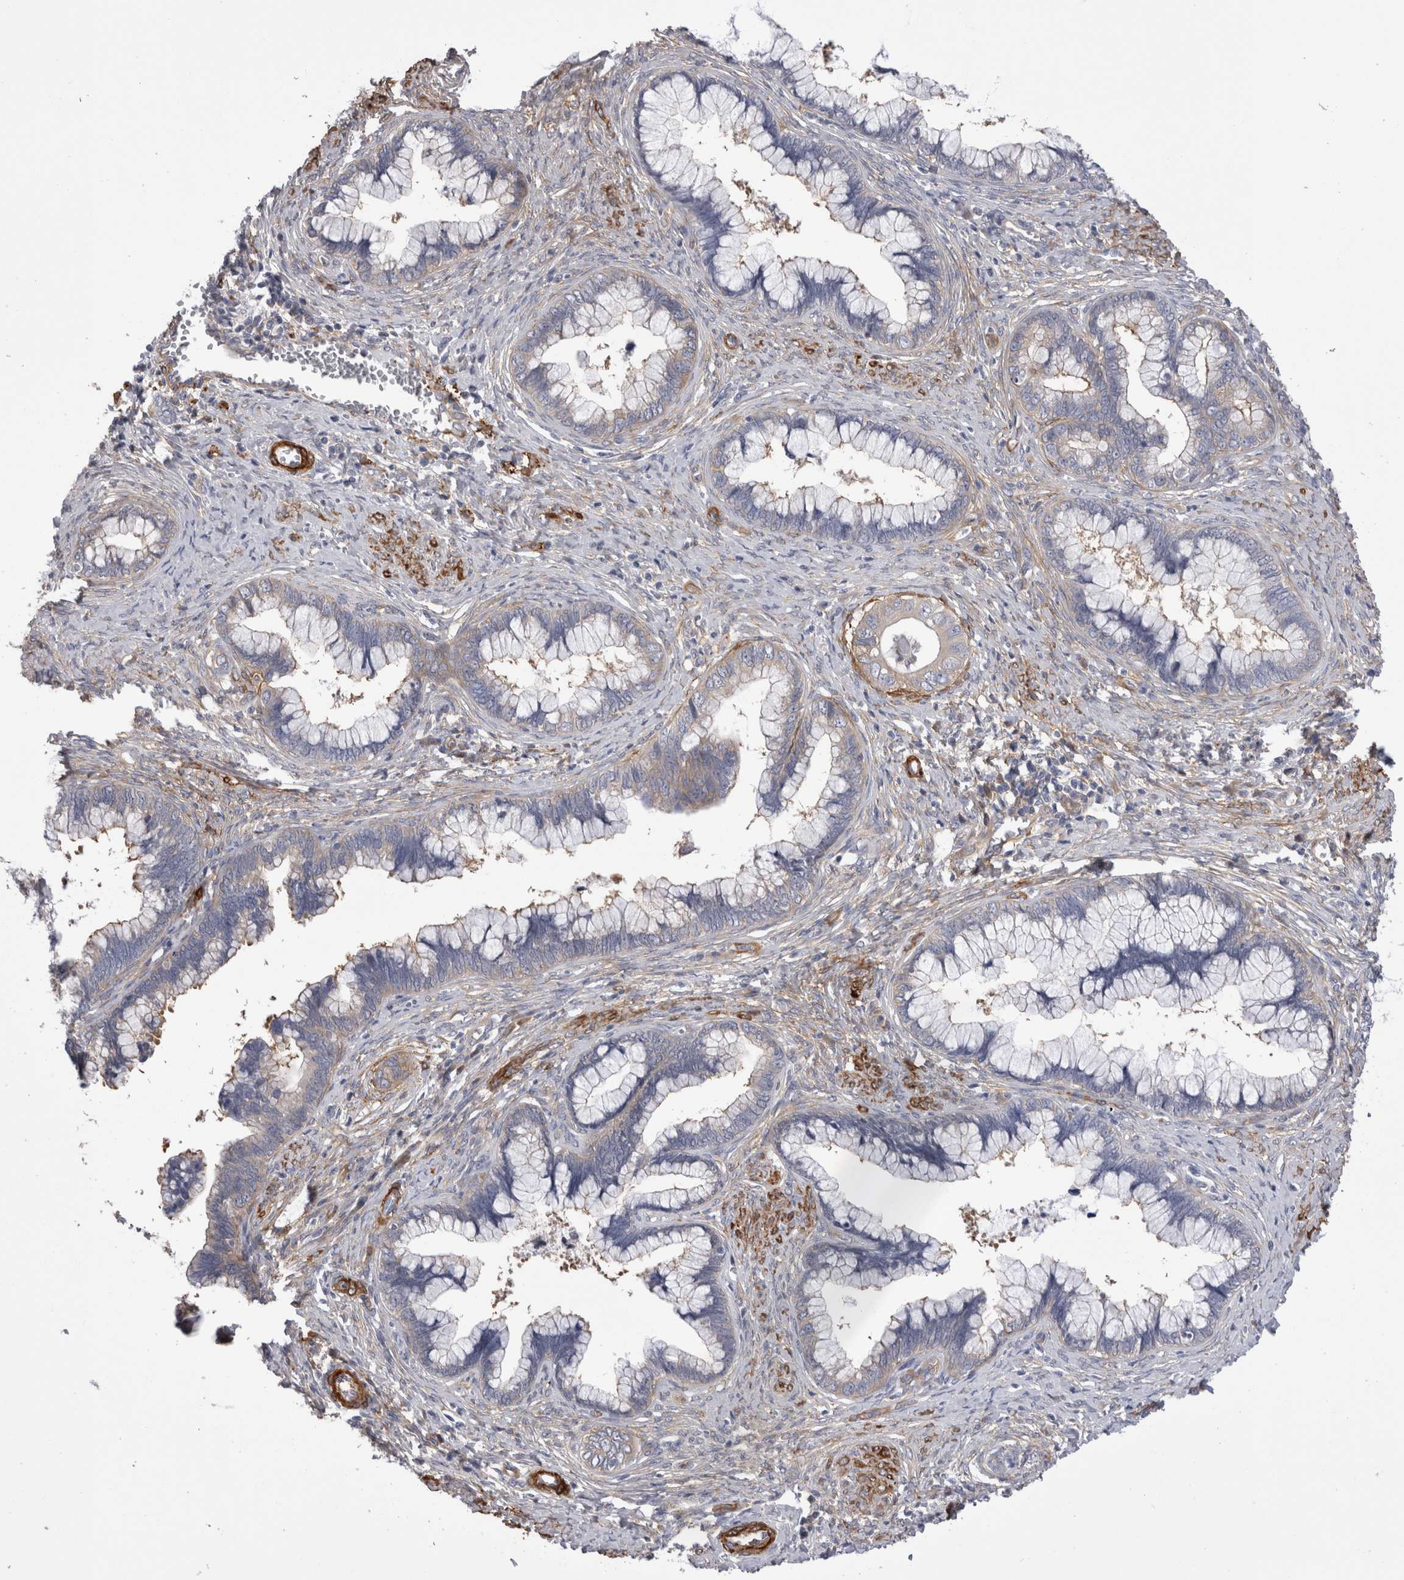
{"staining": {"intensity": "negative", "quantity": "none", "location": "none"}, "tissue": "cervical cancer", "cell_type": "Tumor cells", "image_type": "cancer", "snomed": [{"axis": "morphology", "description": "Adenocarcinoma, NOS"}, {"axis": "topography", "description": "Cervix"}], "caption": "There is no significant expression in tumor cells of cervical cancer.", "gene": "EPRS1", "patient": {"sex": "female", "age": 44}}